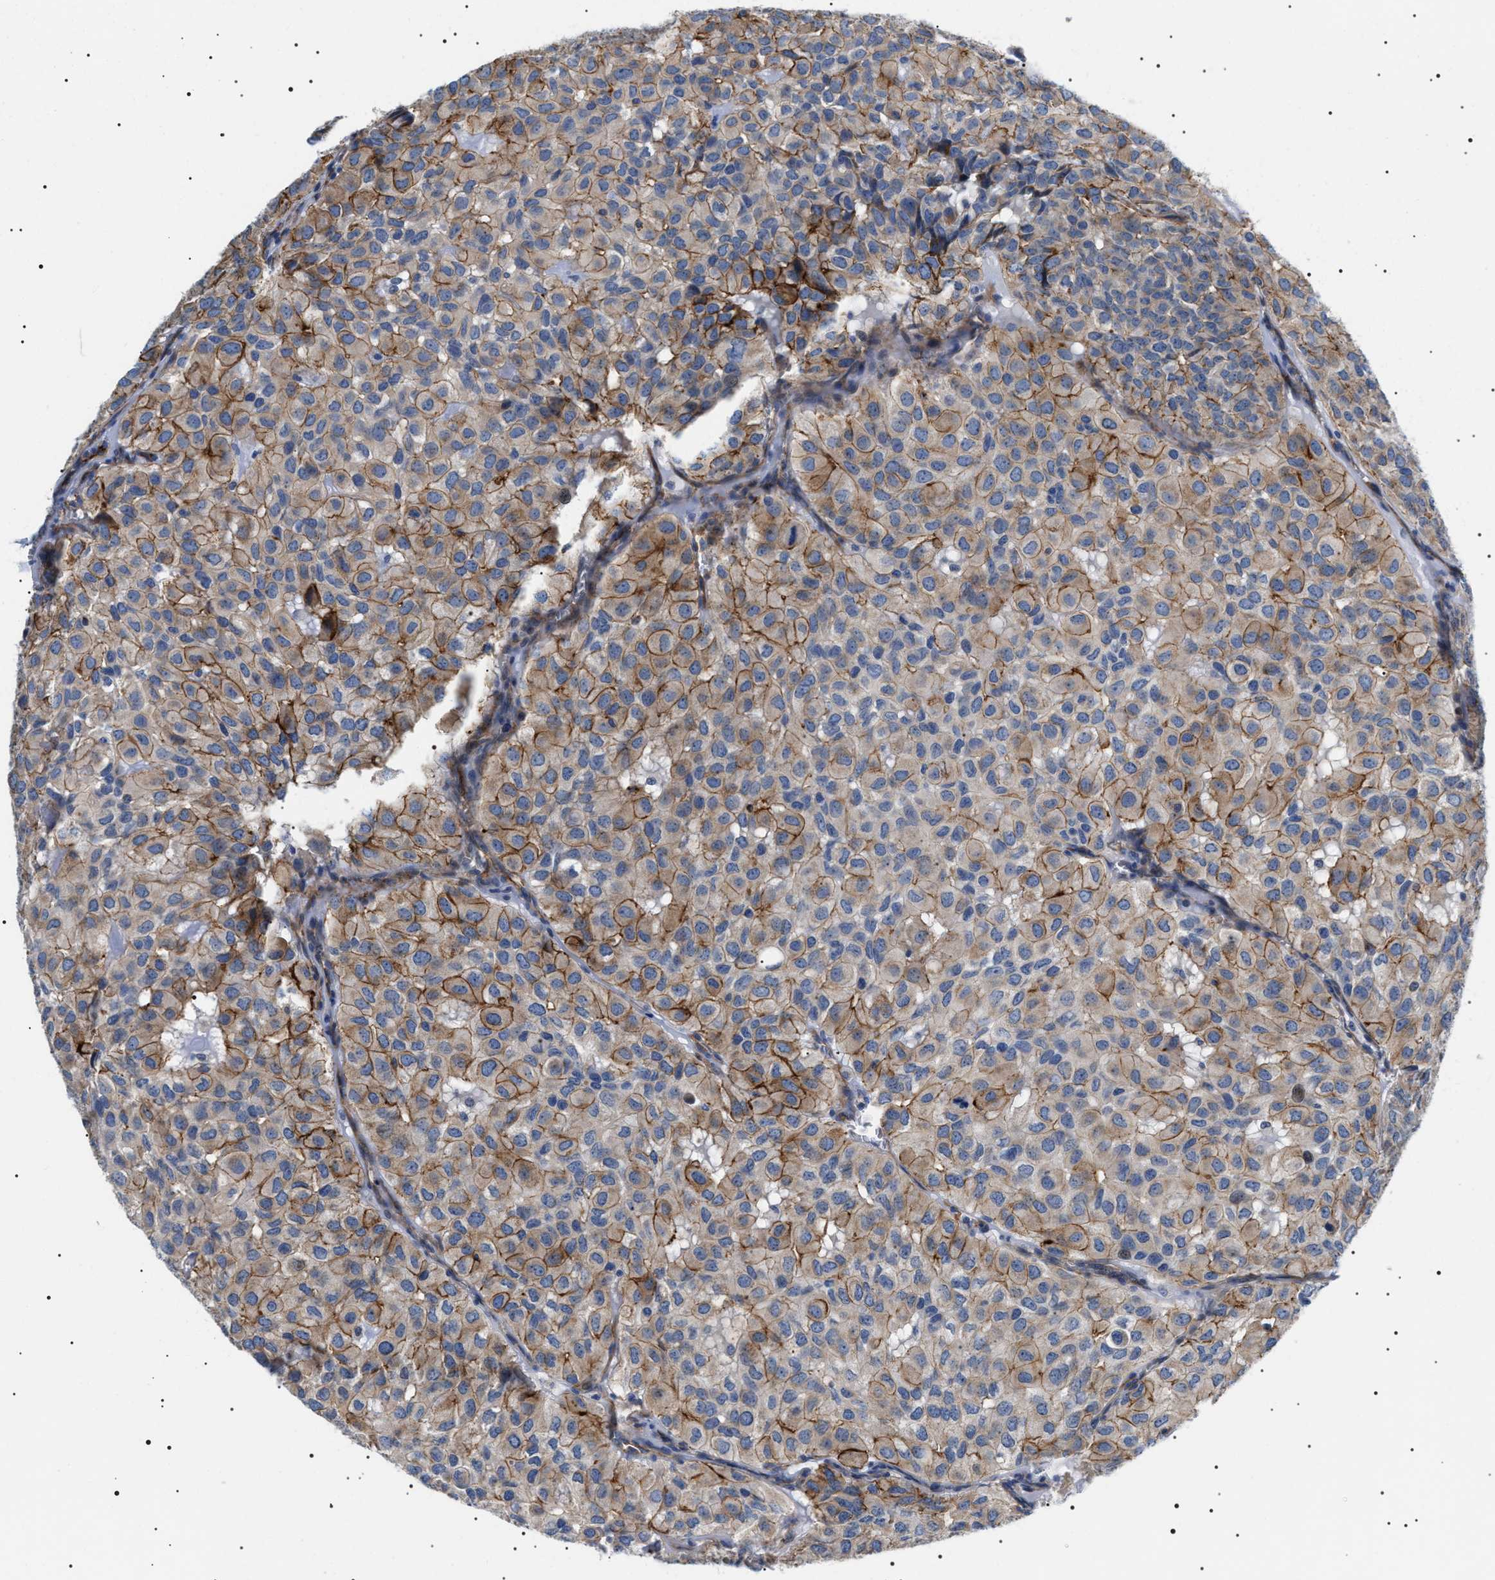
{"staining": {"intensity": "moderate", "quantity": "25%-75%", "location": "cytoplasmic/membranous"}, "tissue": "head and neck cancer", "cell_type": "Tumor cells", "image_type": "cancer", "snomed": [{"axis": "morphology", "description": "Adenocarcinoma, NOS"}, {"axis": "topography", "description": "Salivary gland, NOS"}, {"axis": "topography", "description": "Head-Neck"}], "caption": "Head and neck cancer (adenocarcinoma) stained with a protein marker reveals moderate staining in tumor cells.", "gene": "TMEM222", "patient": {"sex": "female", "age": 76}}